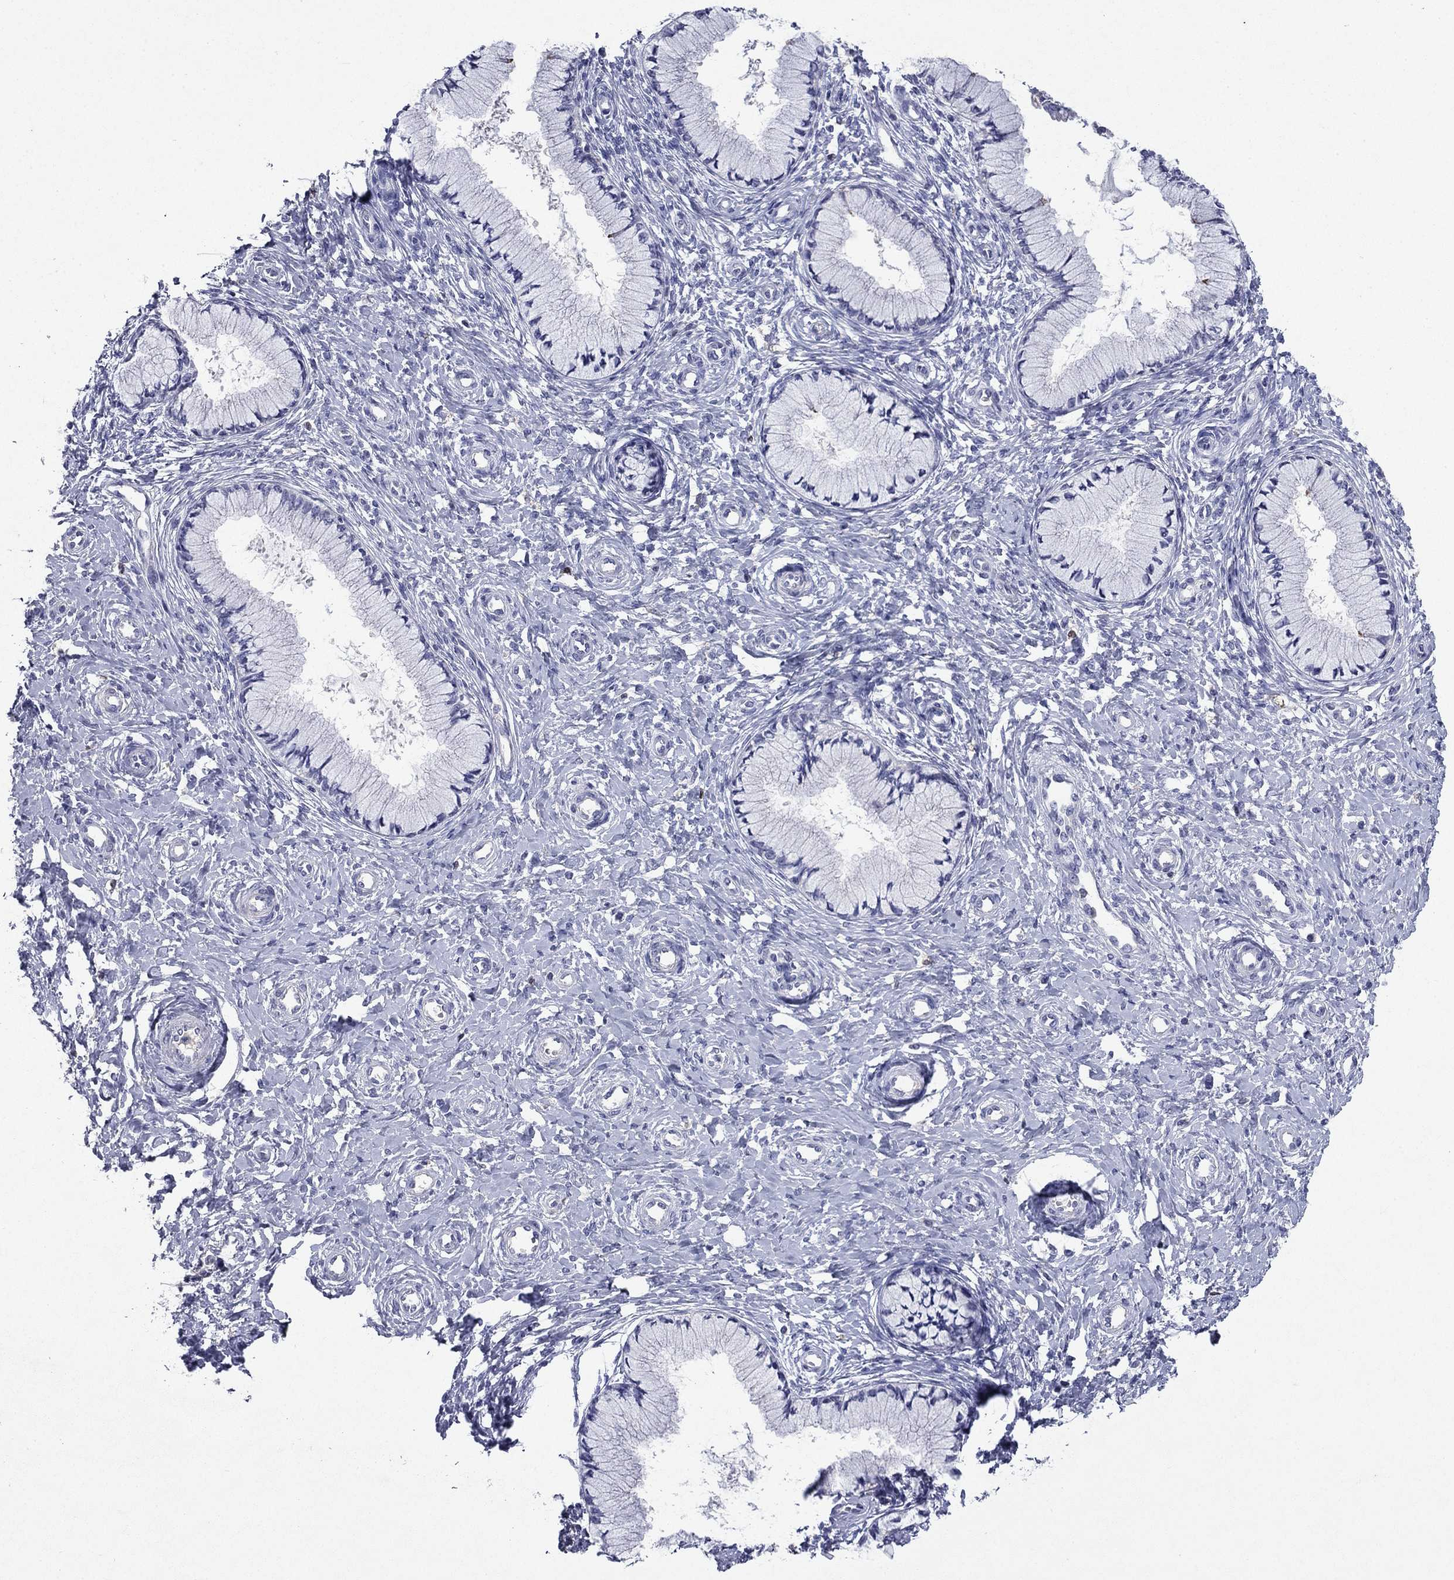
{"staining": {"intensity": "negative", "quantity": "none", "location": "none"}, "tissue": "cervix", "cell_type": "Glandular cells", "image_type": "normal", "snomed": [{"axis": "morphology", "description": "Normal tissue, NOS"}, {"axis": "topography", "description": "Cervix"}], "caption": "Immunohistochemistry histopathology image of normal cervix: human cervix stained with DAB shows no significant protein expression in glandular cells. (DAB (3,3'-diaminobenzidine) IHC, high magnification).", "gene": "CFAP119", "patient": {"sex": "female", "age": 37}}